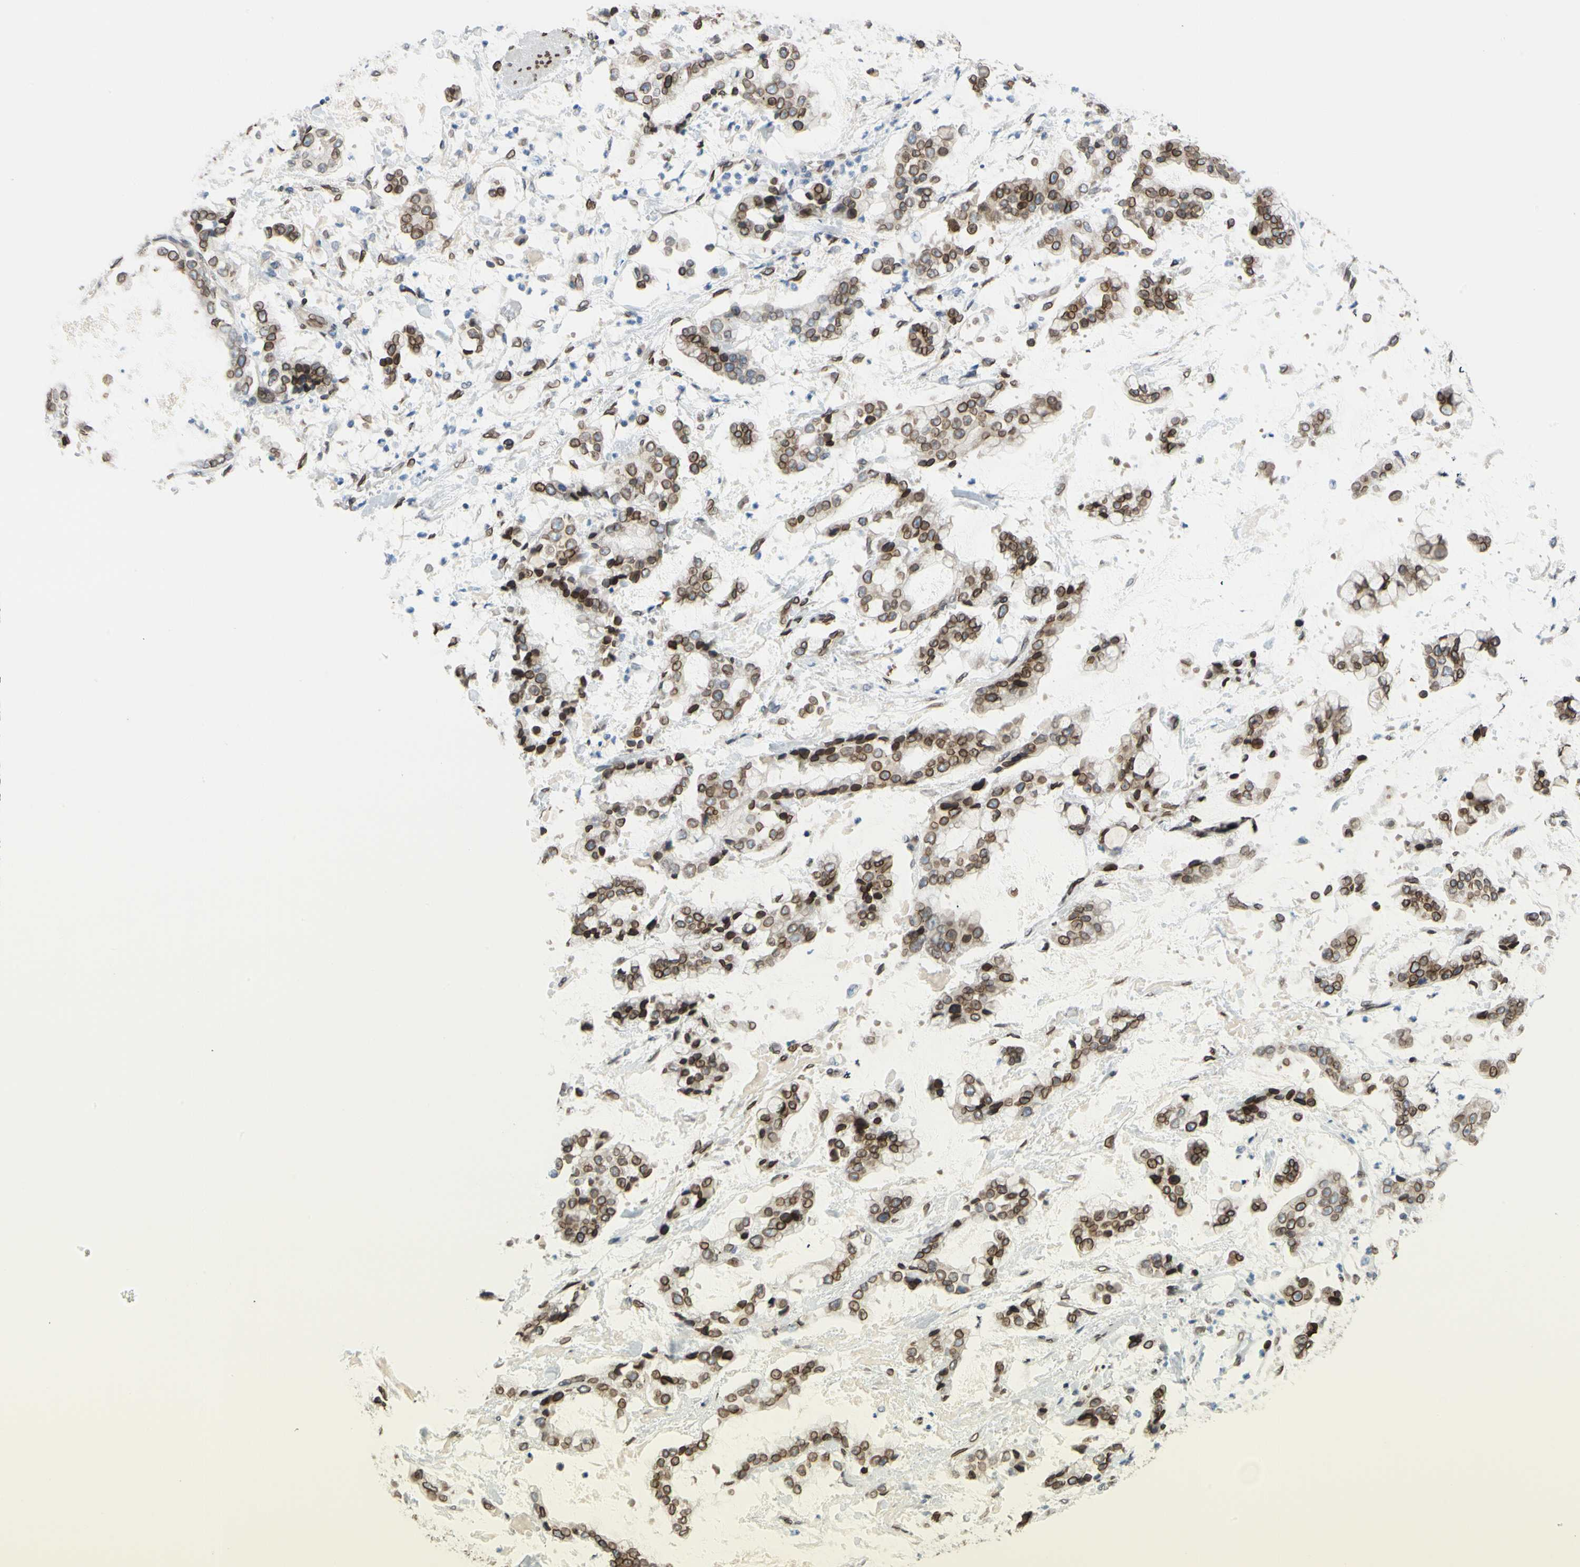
{"staining": {"intensity": "moderate", "quantity": ">75%", "location": "cytoplasmic/membranous,nuclear"}, "tissue": "stomach cancer", "cell_type": "Tumor cells", "image_type": "cancer", "snomed": [{"axis": "morphology", "description": "Normal tissue, NOS"}, {"axis": "morphology", "description": "Adenocarcinoma, NOS"}, {"axis": "topography", "description": "Stomach, upper"}, {"axis": "topography", "description": "Stomach"}], "caption": "Protein analysis of stomach cancer (adenocarcinoma) tissue shows moderate cytoplasmic/membranous and nuclear expression in approximately >75% of tumor cells. Nuclei are stained in blue.", "gene": "SUN1", "patient": {"sex": "male", "age": 76}}